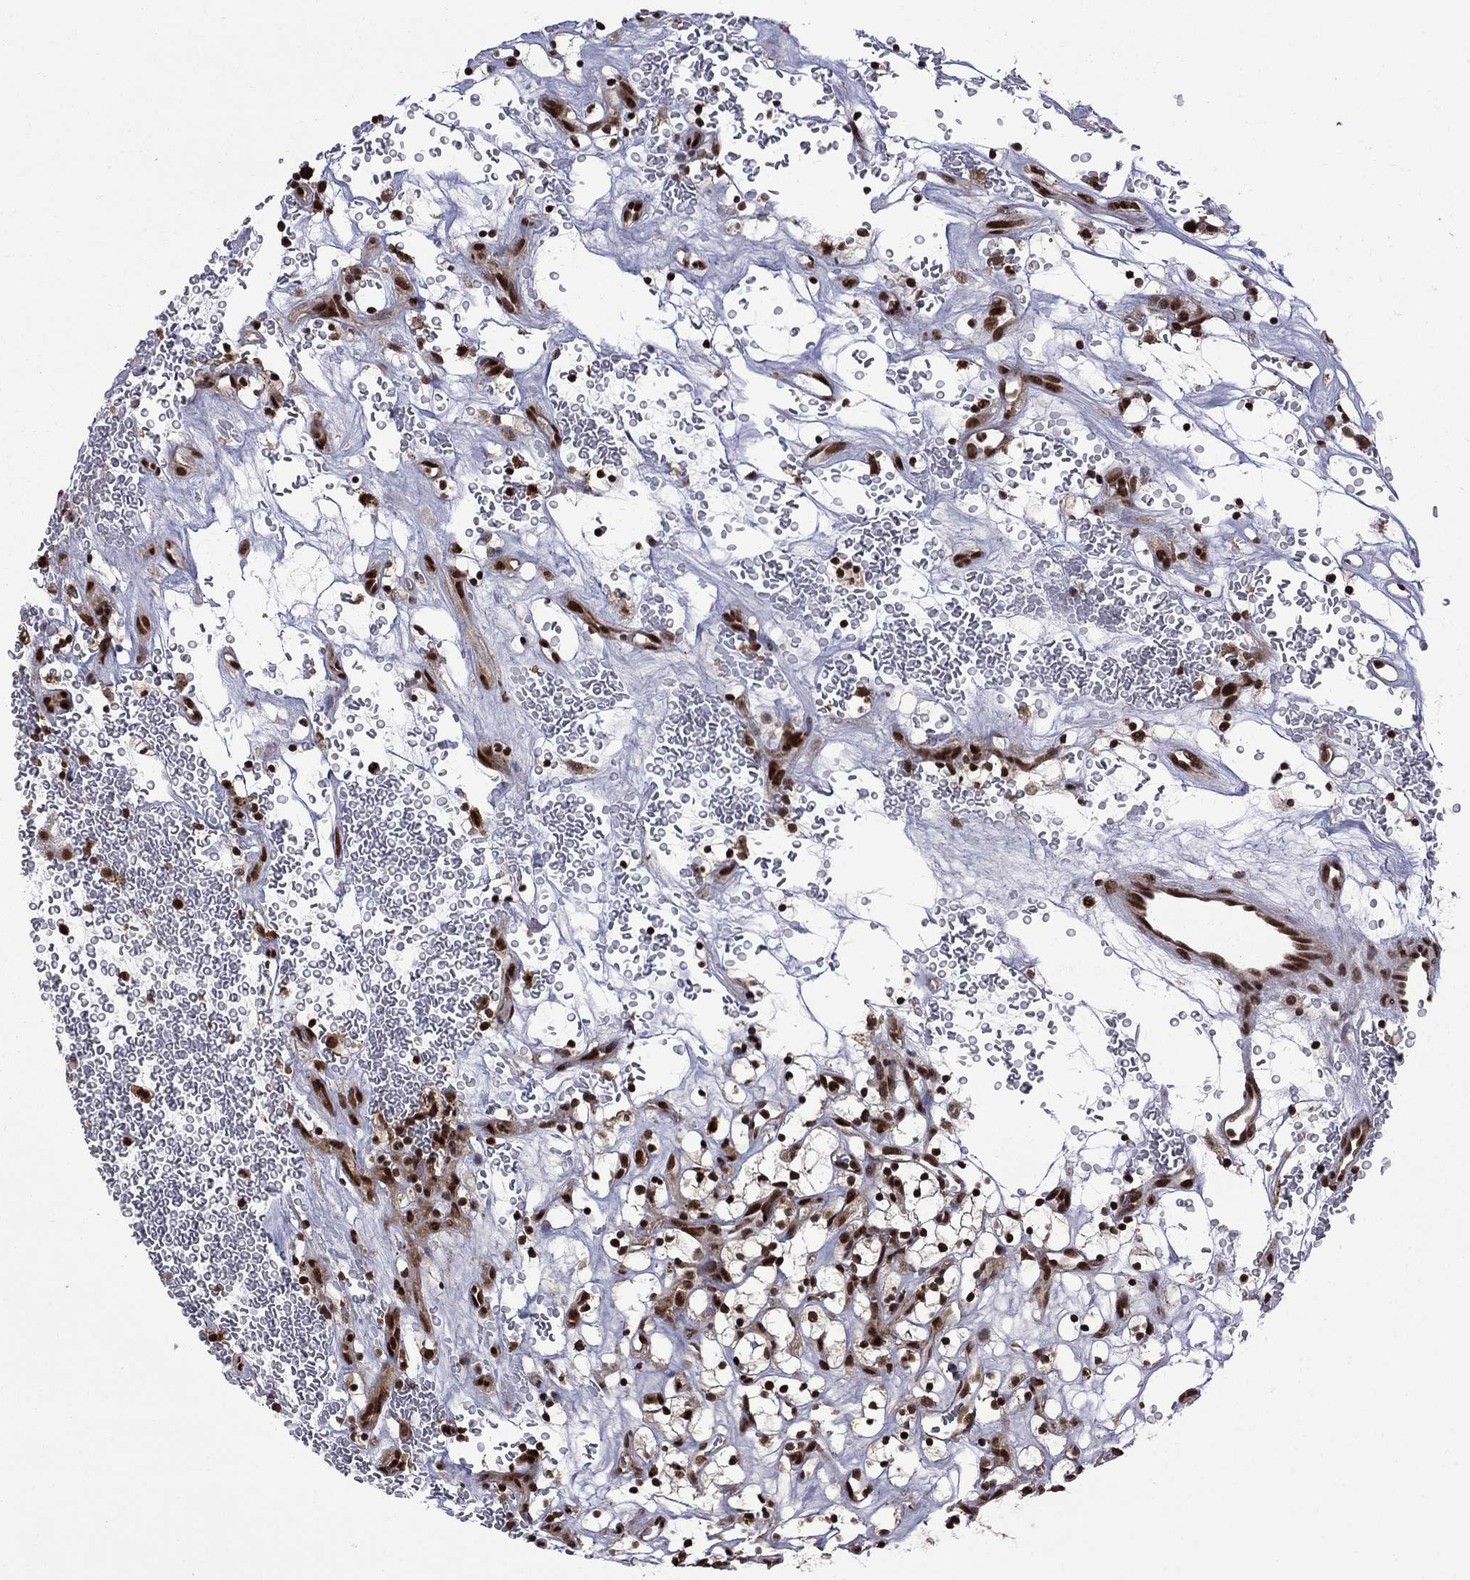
{"staining": {"intensity": "strong", "quantity": ">75%", "location": "nuclear"}, "tissue": "renal cancer", "cell_type": "Tumor cells", "image_type": "cancer", "snomed": [{"axis": "morphology", "description": "Adenocarcinoma, NOS"}, {"axis": "topography", "description": "Kidney"}], "caption": "Human renal cancer stained with a brown dye shows strong nuclear positive expression in about >75% of tumor cells.", "gene": "MED25", "patient": {"sex": "female", "age": 64}}